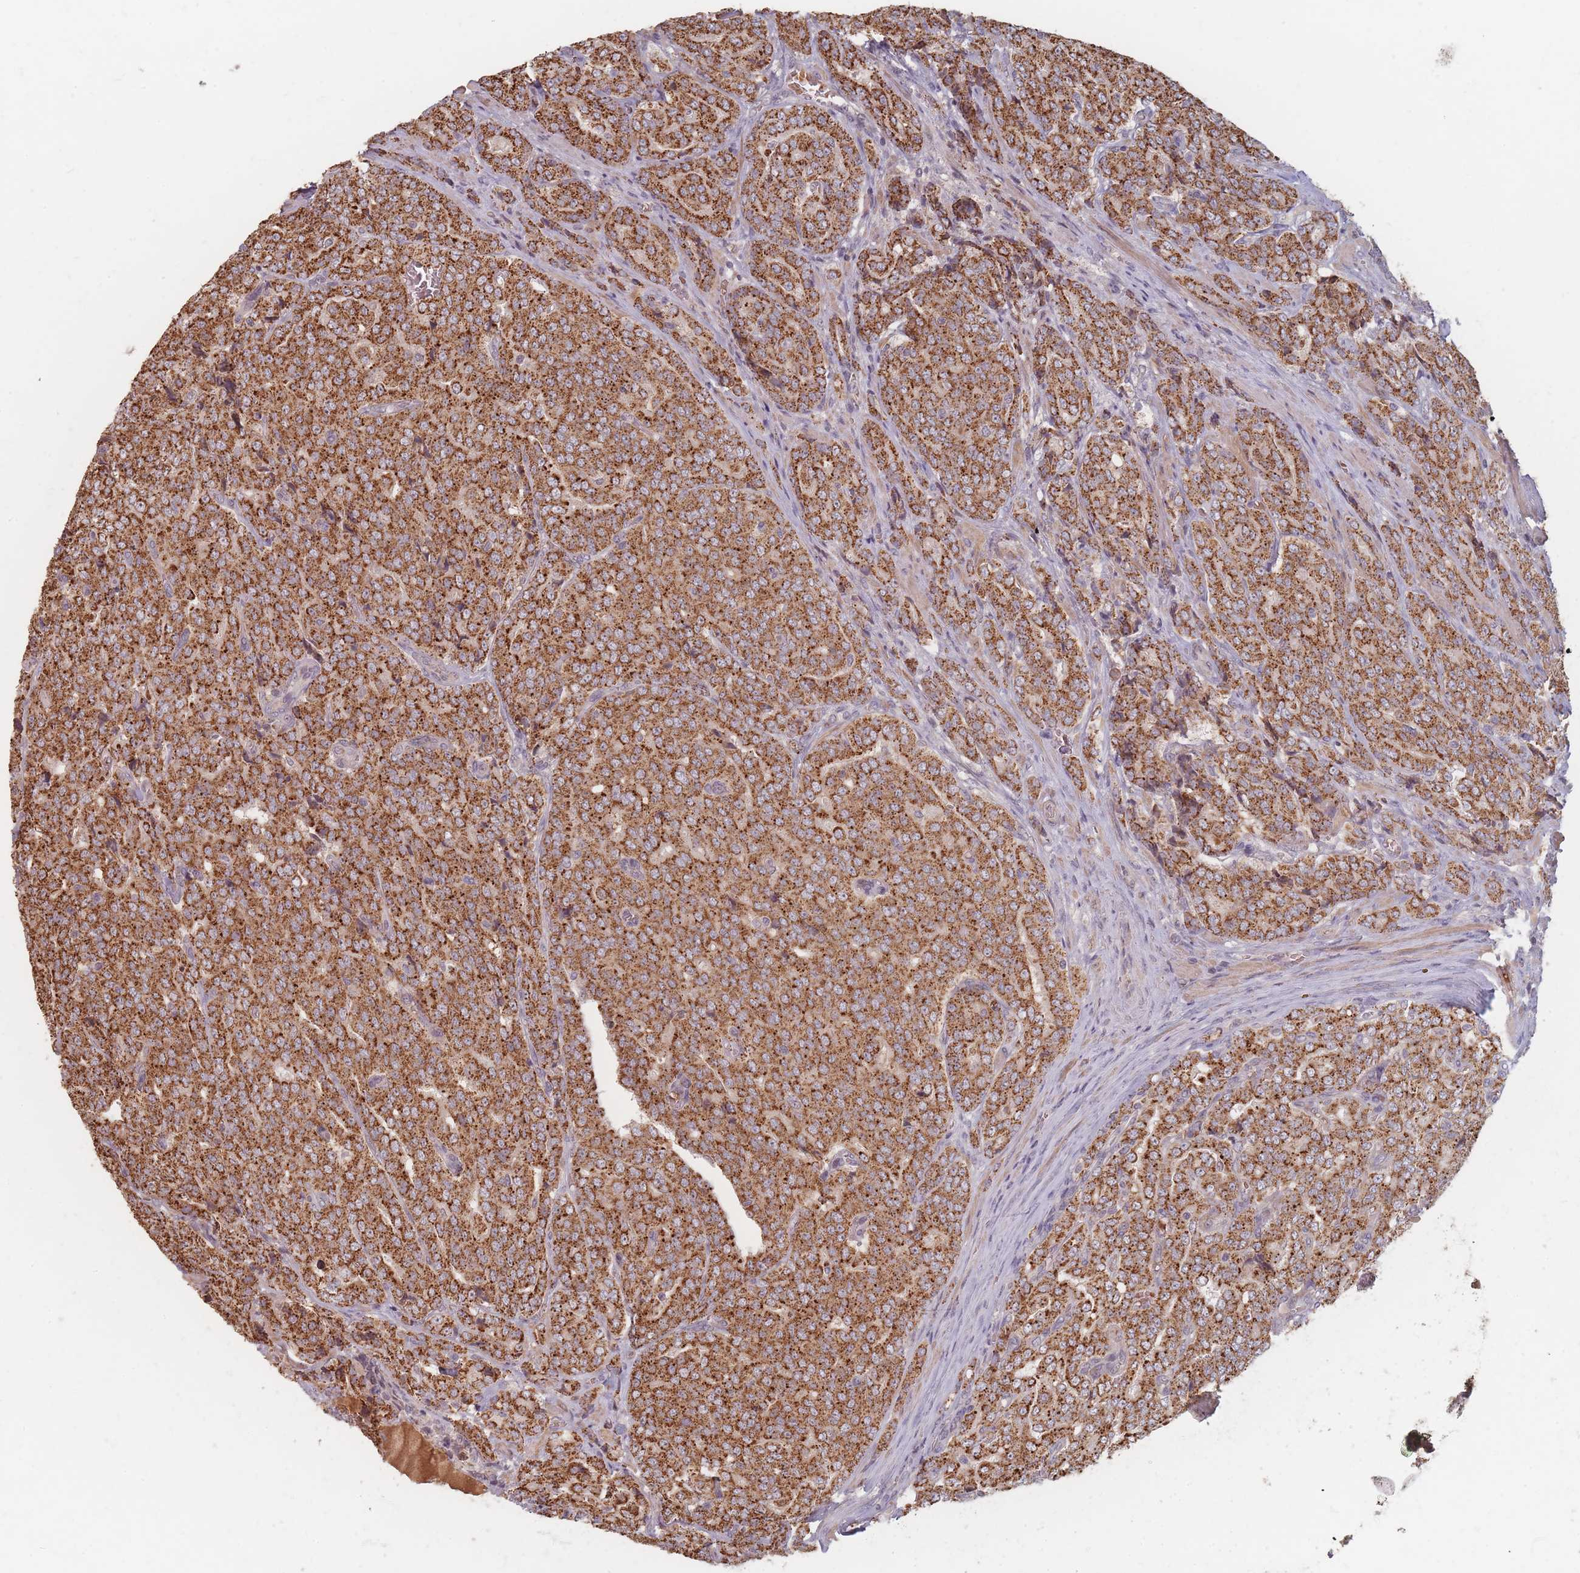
{"staining": {"intensity": "strong", "quantity": ">75%", "location": "cytoplasmic/membranous"}, "tissue": "prostate cancer", "cell_type": "Tumor cells", "image_type": "cancer", "snomed": [{"axis": "morphology", "description": "Adenocarcinoma, High grade"}, {"axis": "topography", "description": "Prostate"}], "caption": "Prostate adenocarcinoma (high-grade) was stained to show a protein in brown. There is high levels of strong cytoplasmic/membranous positivity in approximately >75% of tumor cells.", "gene": "OR2M4", "patient": {"sex": "male", "age": 68}}